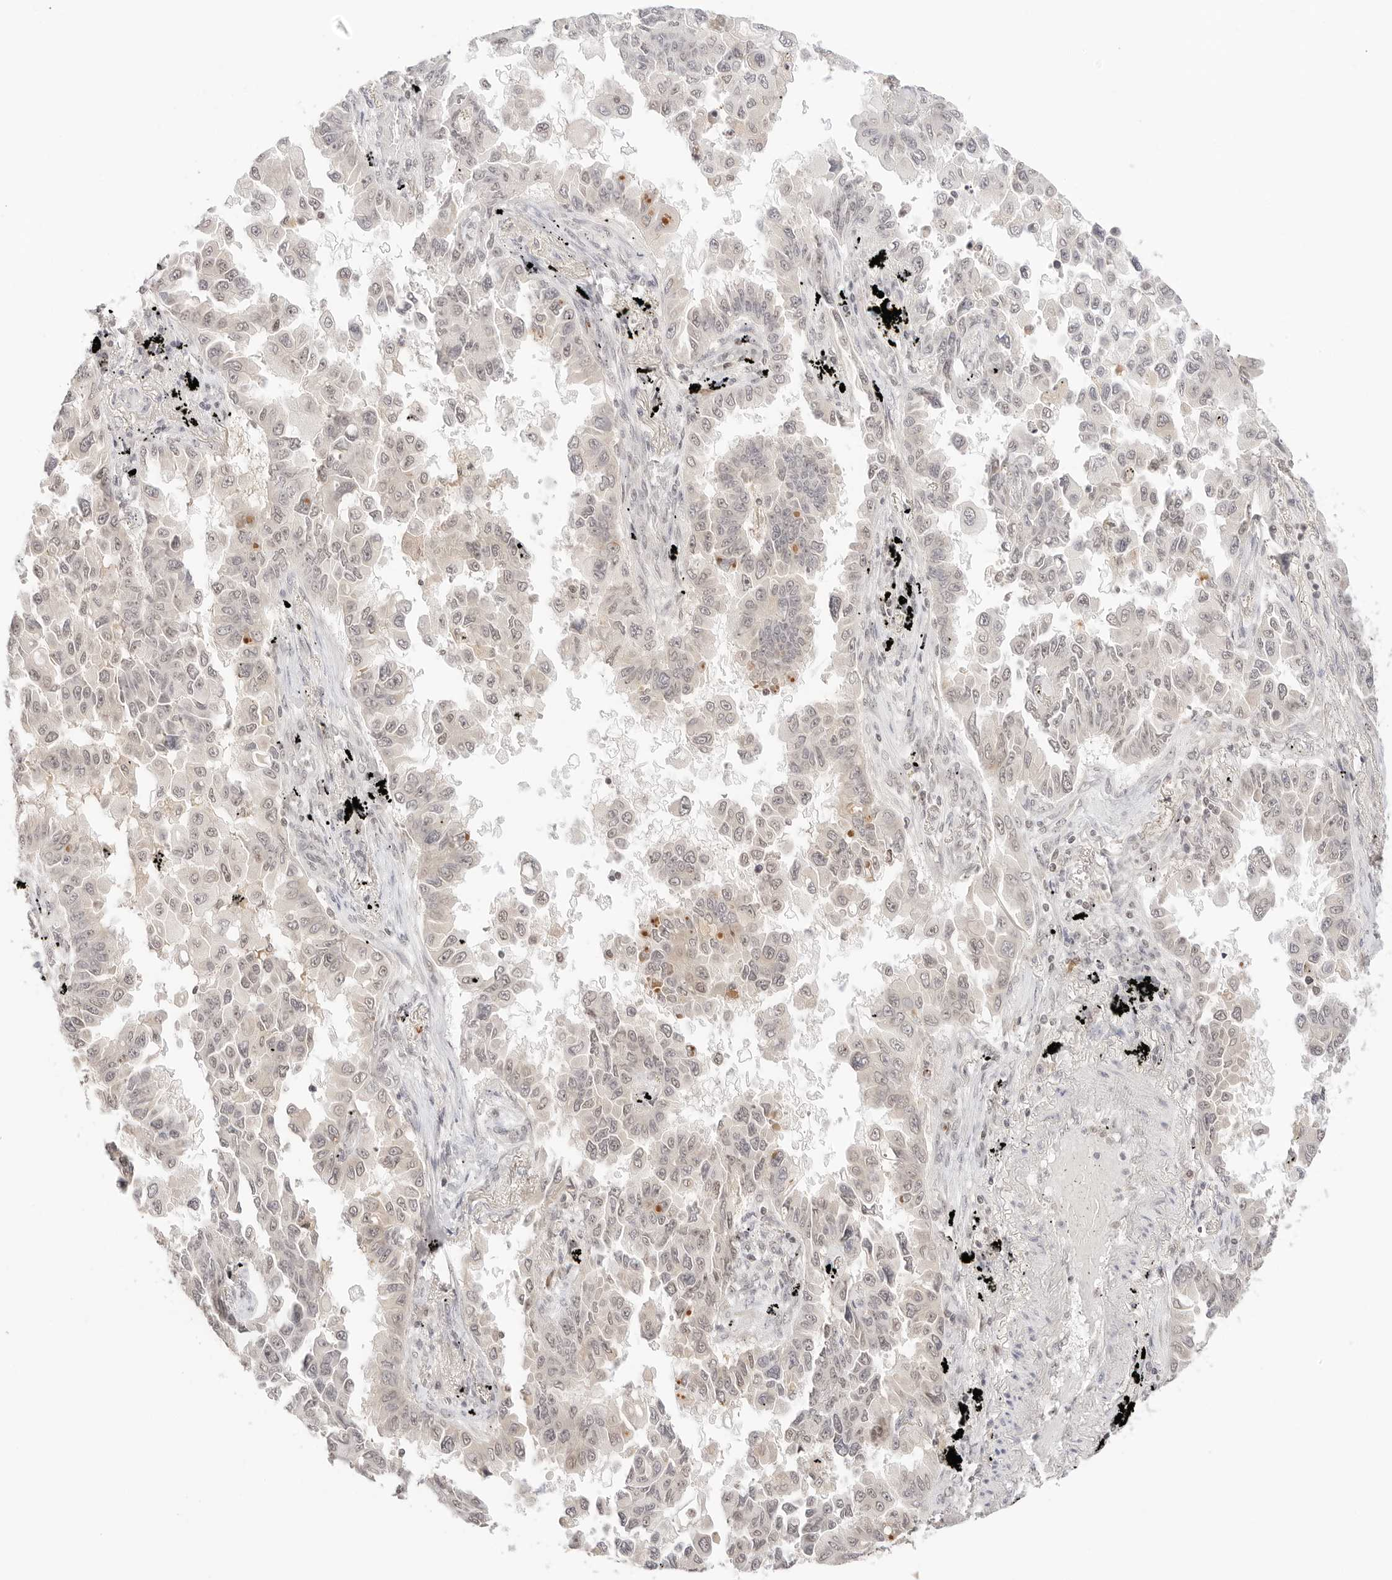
{"staining": {"intensity": "weak", "quantity": ">75%", "location": "cytoplasmic/membranous,nuclear"}, "tissue": "lung cancer", "cell_type": "Tumor cells", "image_type": "cancer", "snomed": [{"axis": "morphology", "description": "Adenocarcinoma, NOS"}, {"axis": "topography", "description": "Lung"}], "caption": "There is low levels of weak cytoplasmic/membranous and nuclear expression in tumor cells of adenocarcinoma (lung), as demonstrated by immunohistochemical staining (brown color).", "gene": "SEPTIN4", "patient": {"sex": "female", "age": 67}}